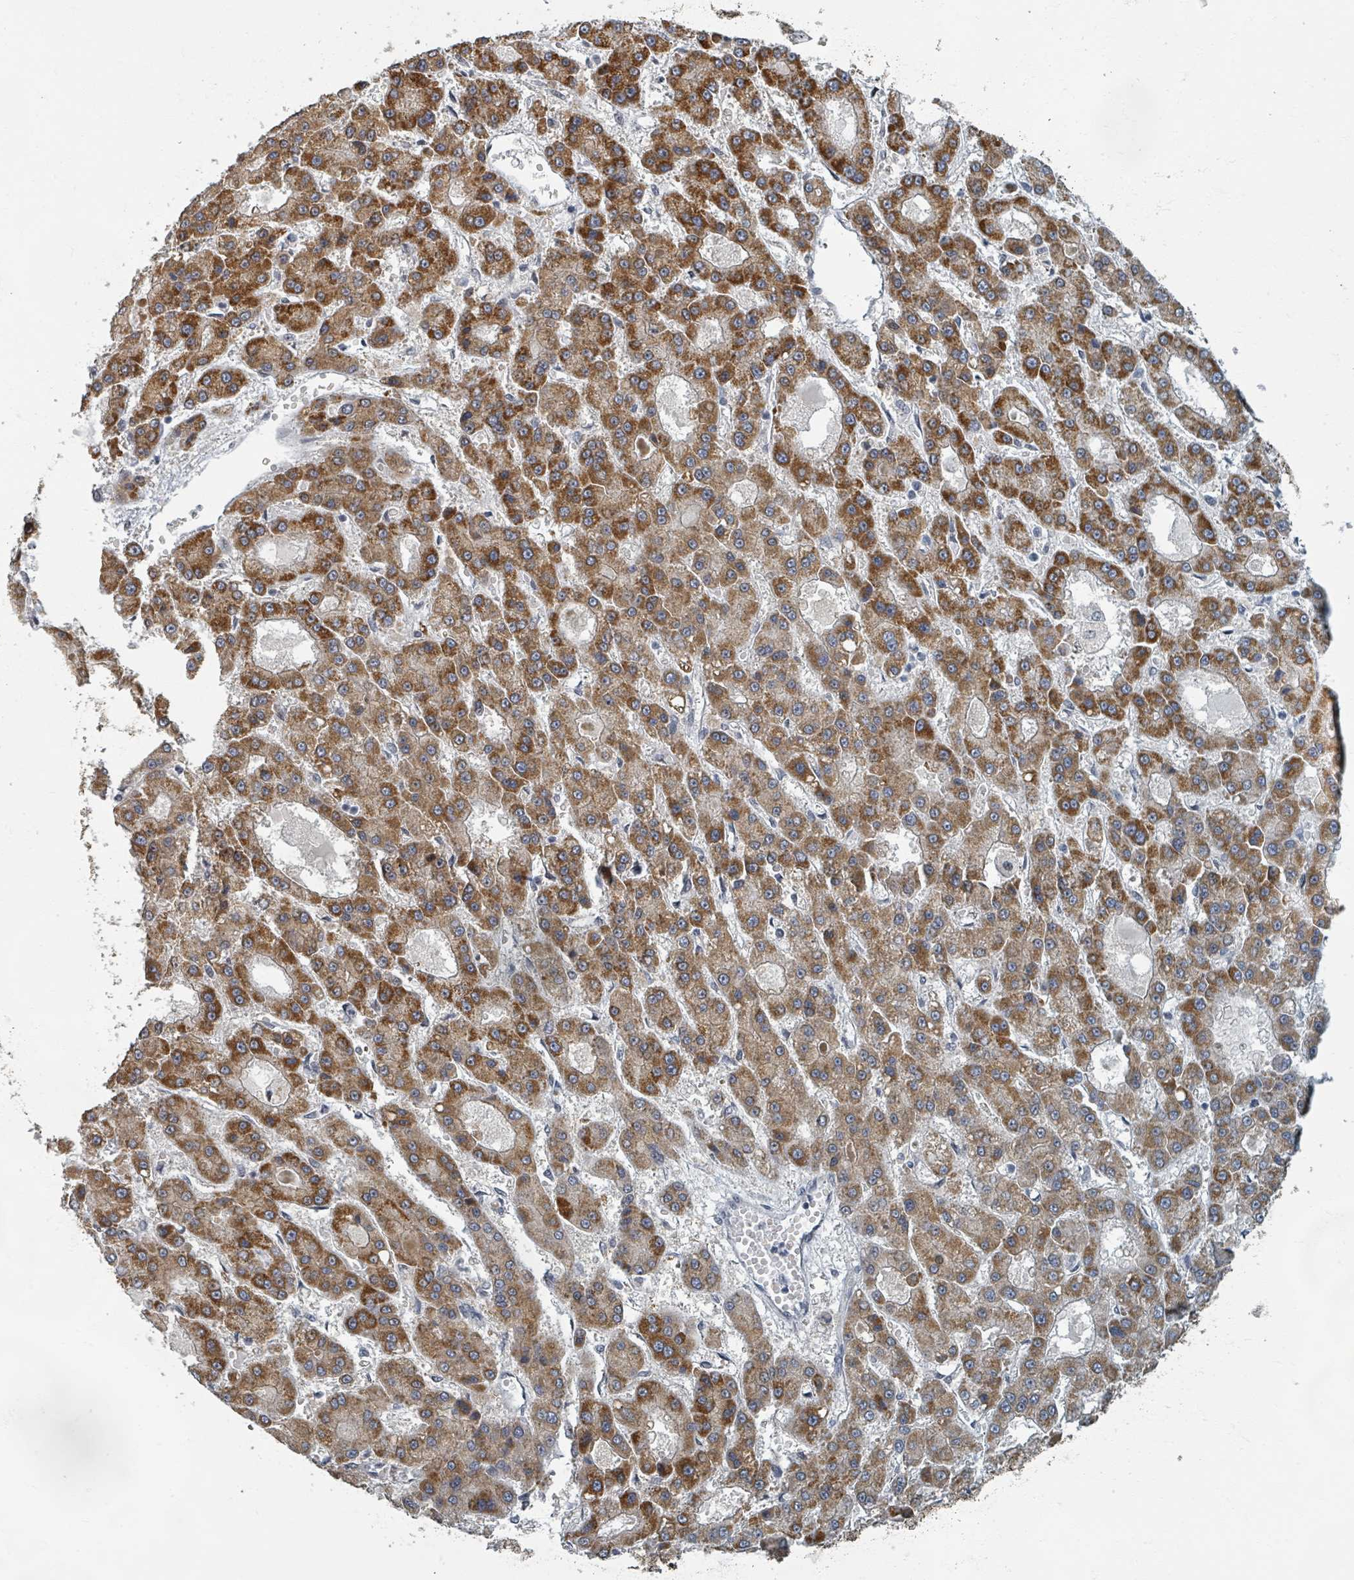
{"staining": {"intensity": "strong", "quantity": ">75%", "location": "cytoplasmic/membranous"}, "tissue": "liver cancer", "cell_type": "Tumor cells", "image_type": "cancer", "snomed": [{"axis": "morphology", "description": "Carcinoma, Hepatocellular, NOS"}, {"axis": "topography", "description": "Liver"}], "caption": "Liver cancer (hepatocellular carcinoma) stained with DAB IHC demonstrates high levels of strong cytoplasmic/membranous positivity in approximately >75% of tumor cells.", "gene": "INTS15", "patient": {"sex": "male", "age": 70}}